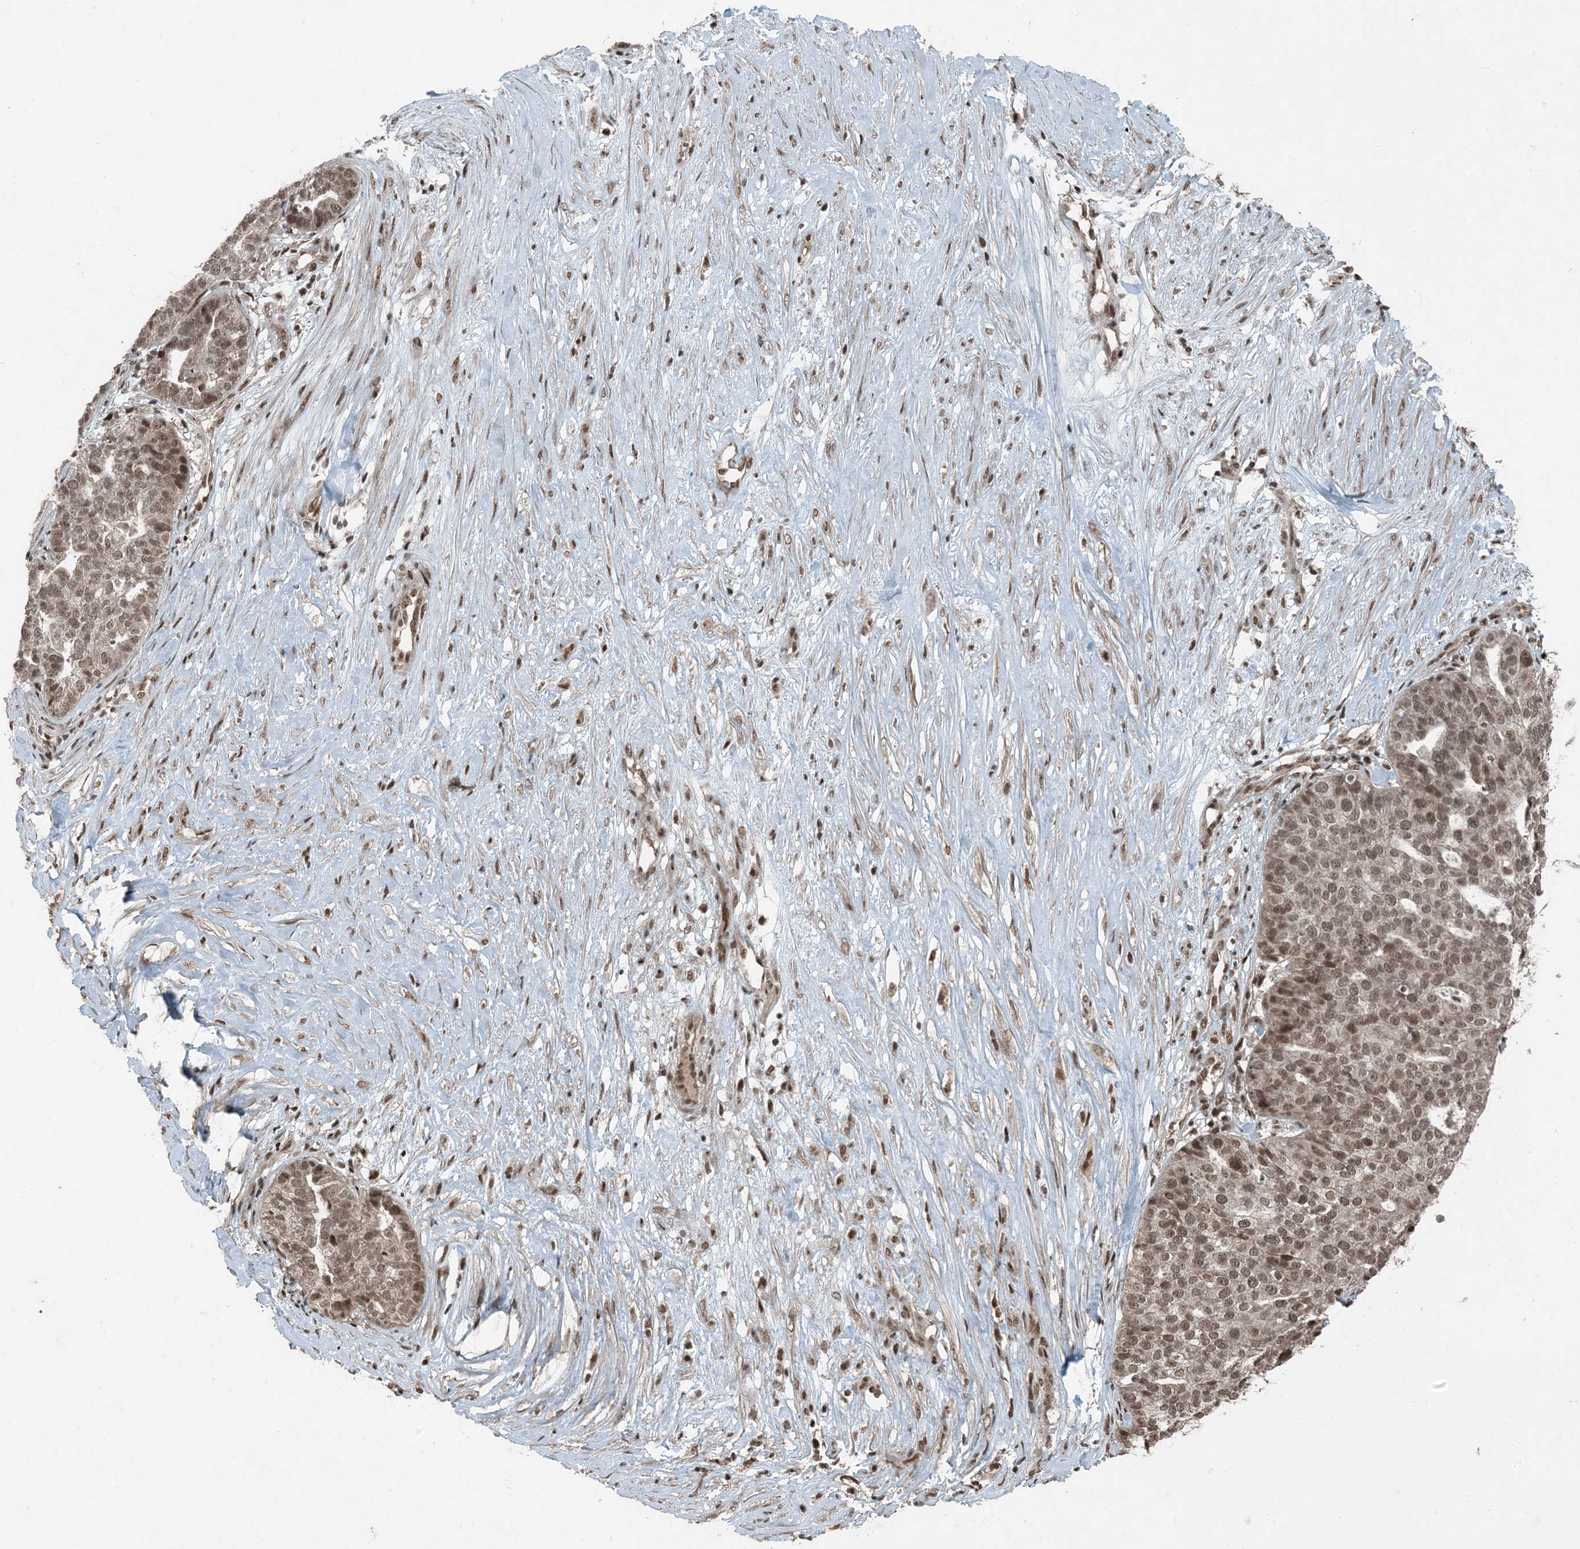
{"staining": {"intensity": "moderate", "quantity": ">75%", "location": "nuclear"}, "tissue": "ovarian cancer", "cell_type": "Tumor cells", "image_type": "cancer", "snomed": [{"axis": "morphology", "description": "Cystadenocarcinoma, serous, NOS"}, {"axis": "topography", "description": "Ovary"}], "caption": "Brown immunohistochemical staining in human ovarian cancer demonstrates moderate nuclear staining in approximately >75% of tumor cells.", "gene": "TRAPPC12", "patient": {"sex": "female", "age": 59}}